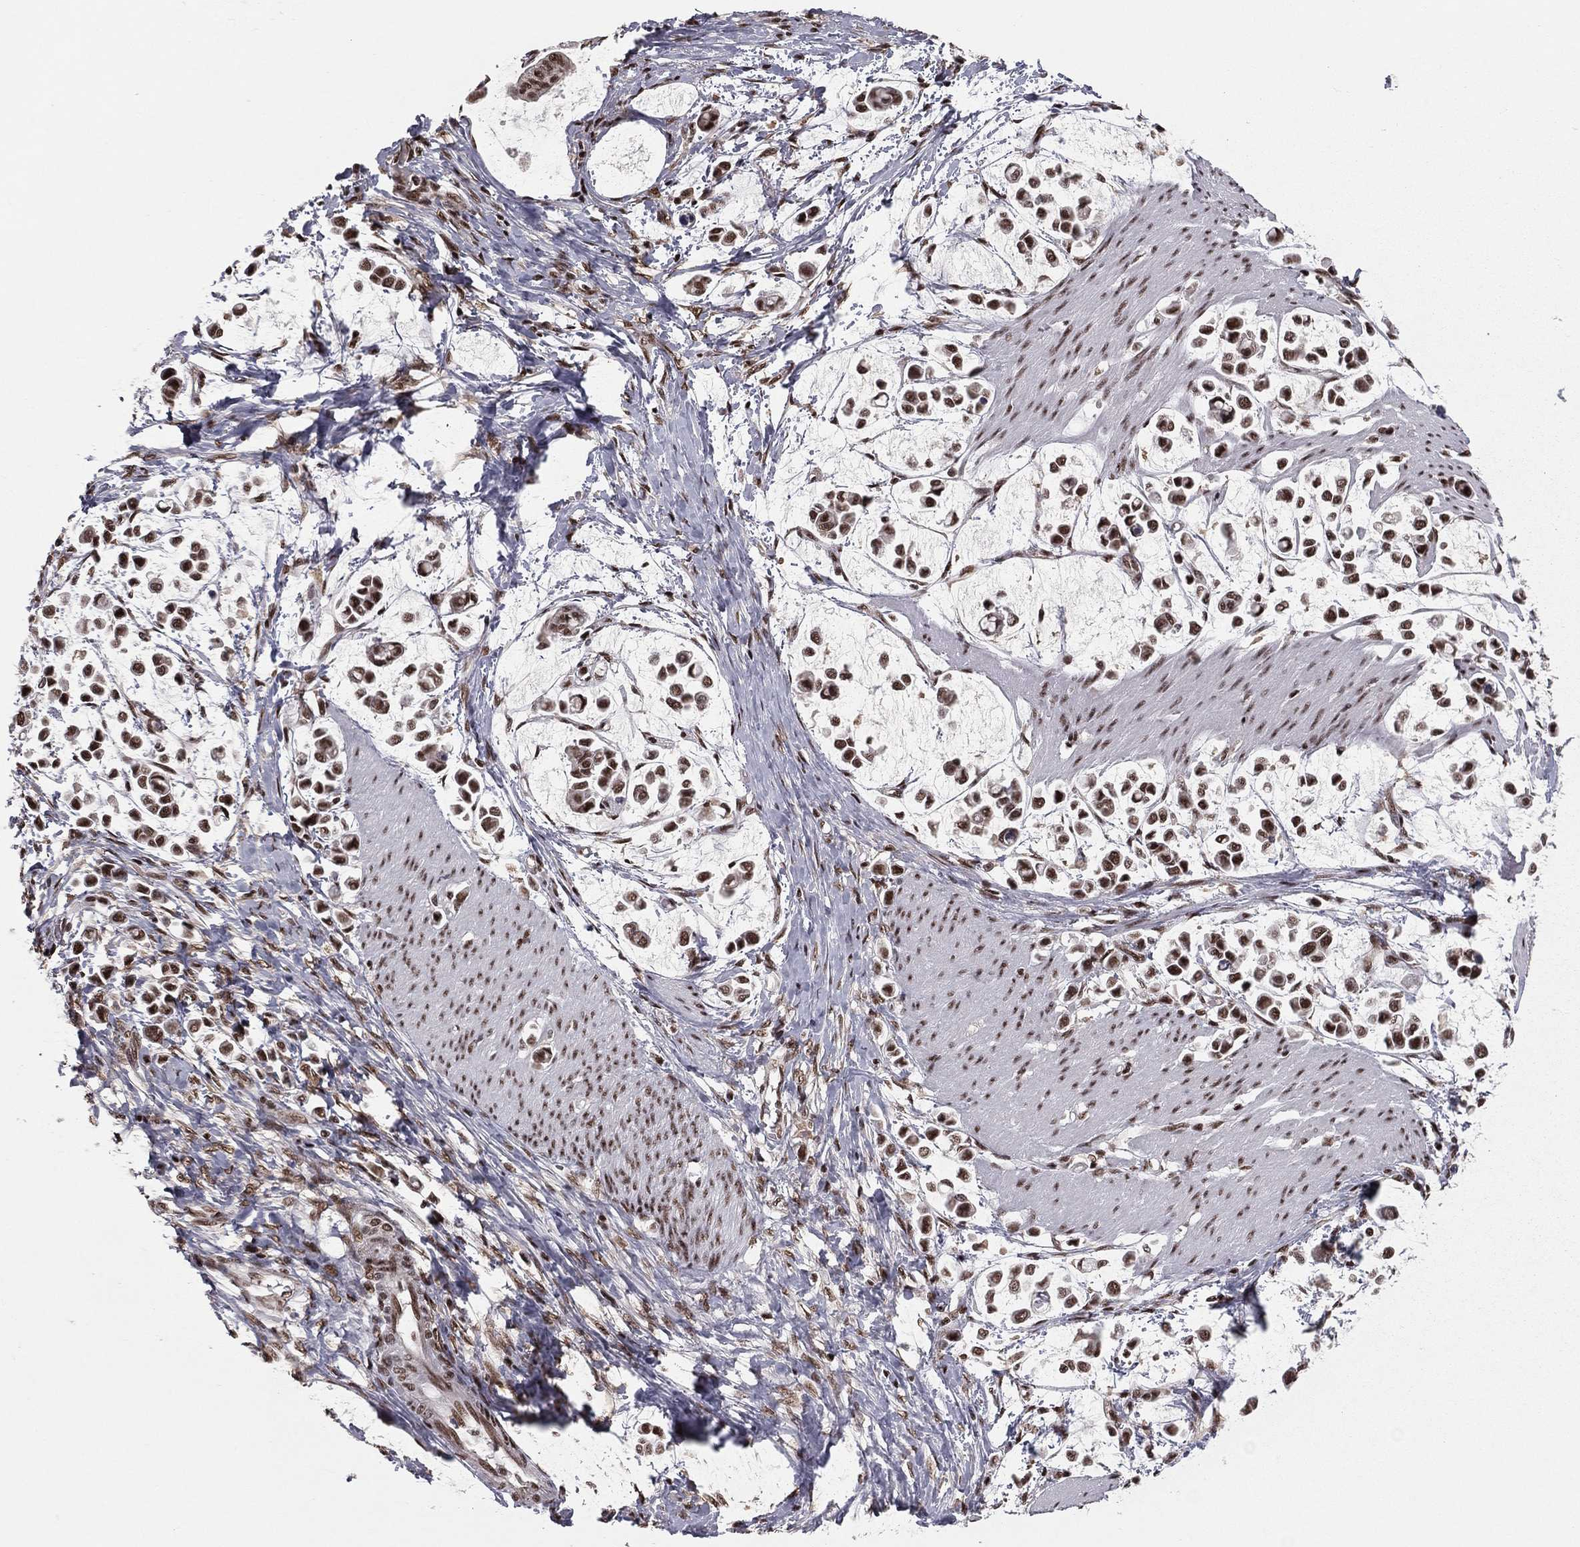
{"staining": {"intensity": "moderate", "quantity": ">75%", "location": "nuclear"}, "tissue": "stomach cancer", "cell_type": "Tumor cells", "image_type": "cancer", "snomed": [{"axis": "morphology", "description": "Adenocarcinoma, NOS"}, {"axis": "topography", "description": "Stomach"}], "caption": "Immunohistochemical staining of human stomach cancer (adenocarcinoma) reveals medium levels of moderate nuclear expression in about >75% of tumor cells.", "gene": "NFYB", "patient": {"sex": "male", "age": 82}}